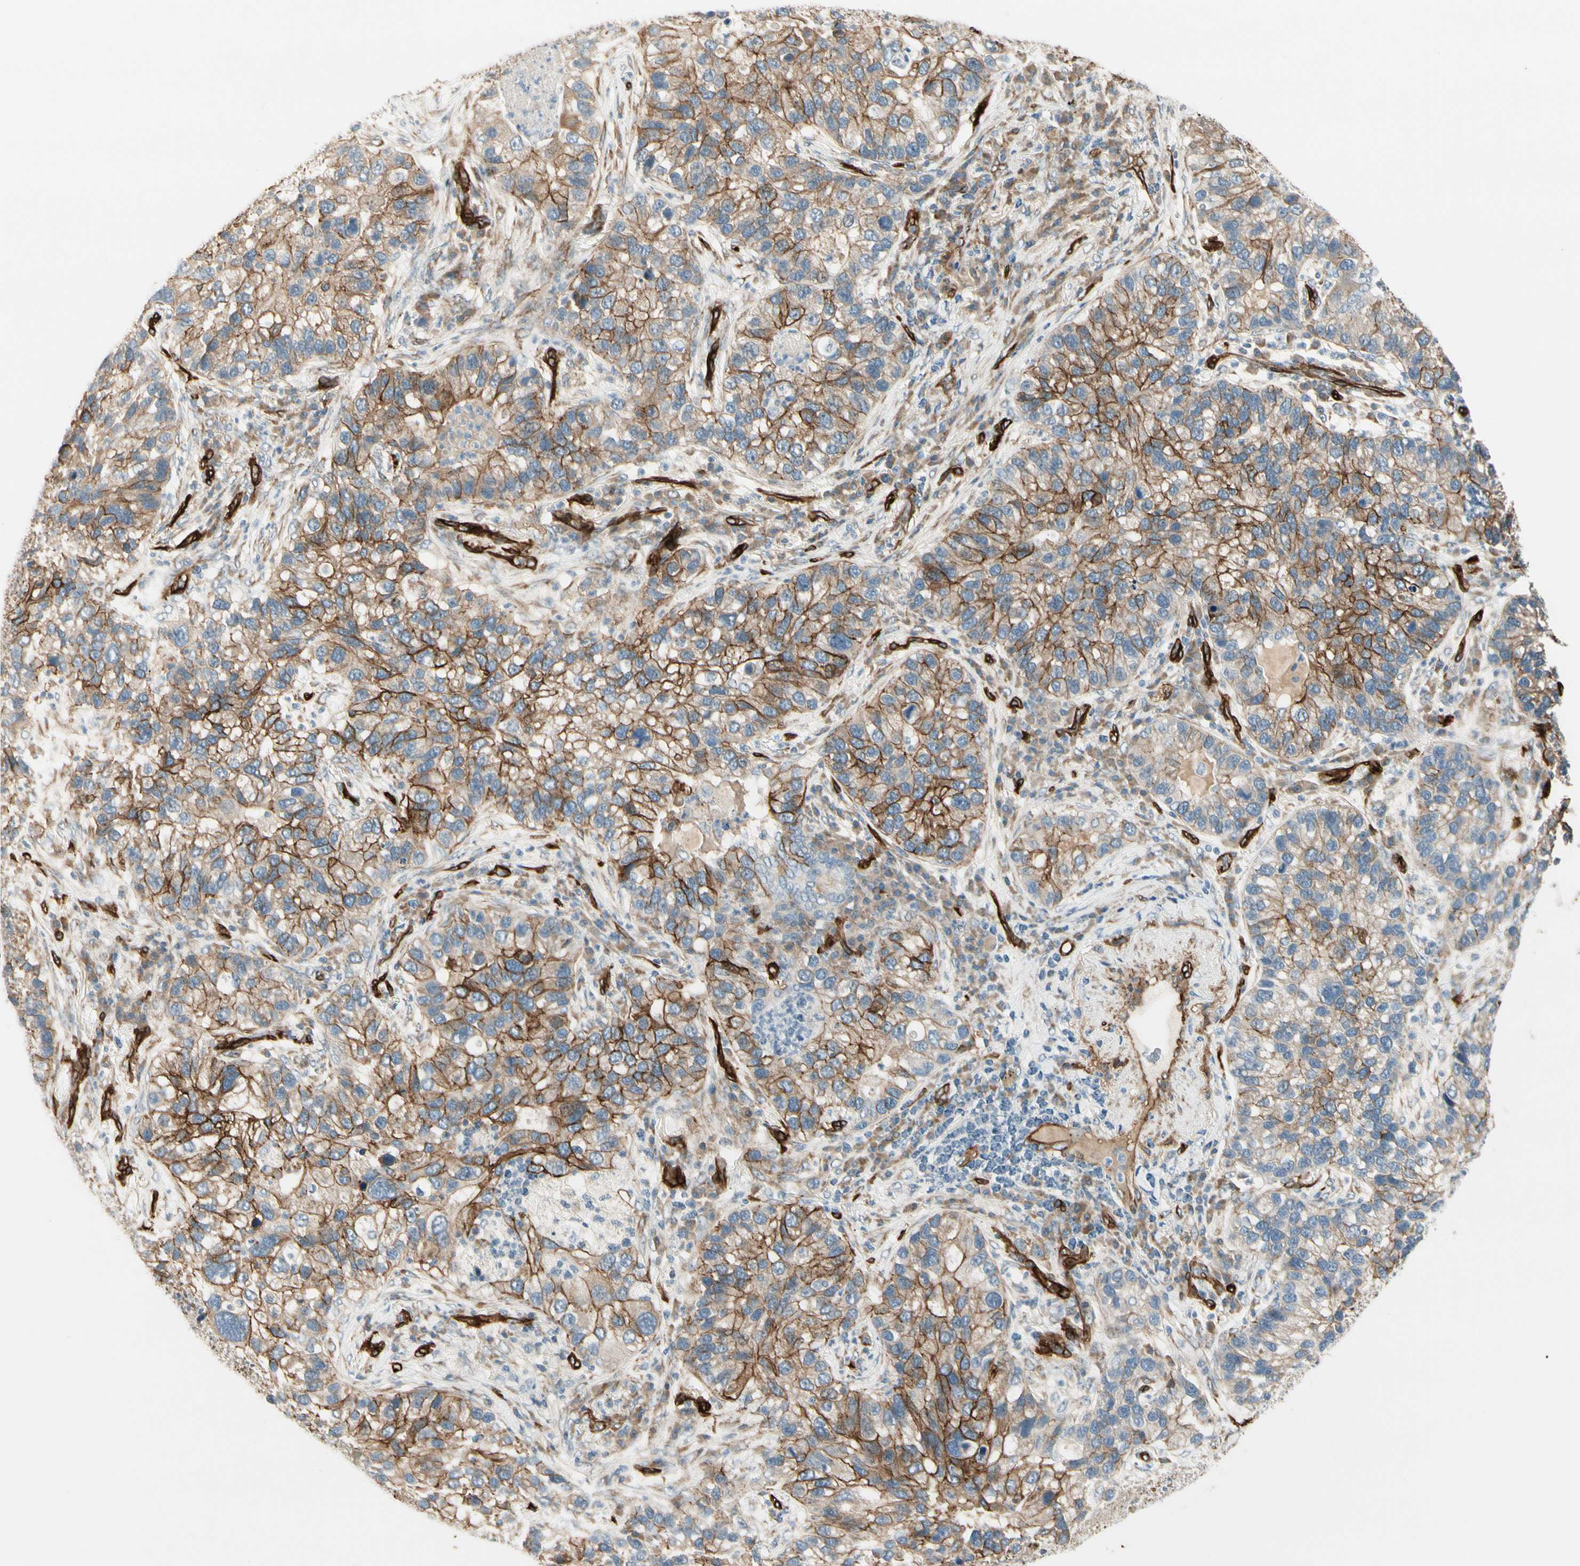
{"staining": {"intensity": "strong", "quantity": ">75%", "location": "cytoplasmic/membranous"}, "tissue": "lung cancer", "cell_type": "Tumor cells", "image_type": "cancer", "snomed": [{"axis": "morphology", "description": "Normal tissue, NOS"}, {"axis": "morphology", "description": "Adenocarcinoma, NOS"}, {"axis": "topography", "description": "Bronchus"}, {"axis": "topography", "description": "Lung"}], "caption": "Human lung adenocarcinoma stained with a brown dye exhibits strong cytoplasmic/membranous positive staining in about >75% of tumor cells.", "gene": "MCAM", "patient": {"sex": "male", "age": 54}}